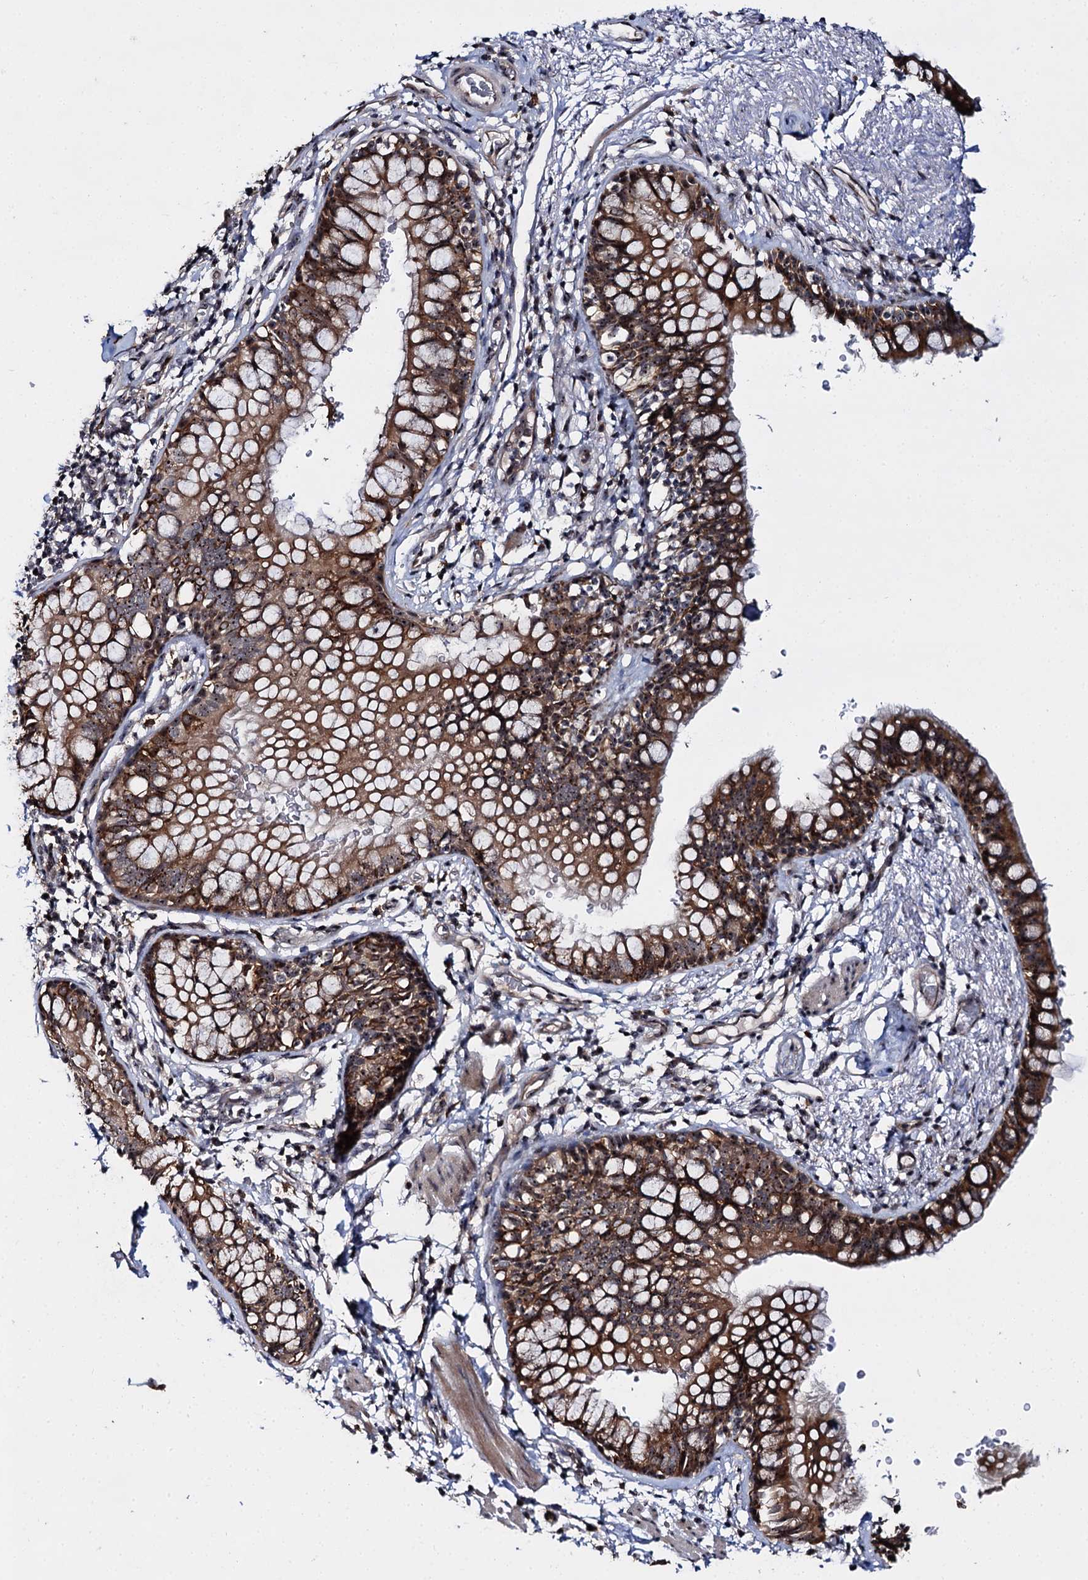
{"staining": {"intensity": "strong", "quantity": ">75%", "location": "cytoplasmic/membranous,nuclear"}, "tissue": "bronchus", "cell_type": "Respiratory epithelial cells", "image_type": "normal", "snomed": [{"axis": "morphology", "description": "Normal tissue, NOS"}, {"axis": "topography", "description": "Cartilage tissue"}, {"axis": "topography", "description": "Bronchus"}], "caption": "IHC histopathology image of normal human bronchus stained for a protein (brown), which exhibits high levels of strong cytoplasmic/membranous,nuclear staining in approximately >75% of respiratory epithelial cells.", "gene": "SUPT20H", "patient": {"sex": "female", "age": 36}}